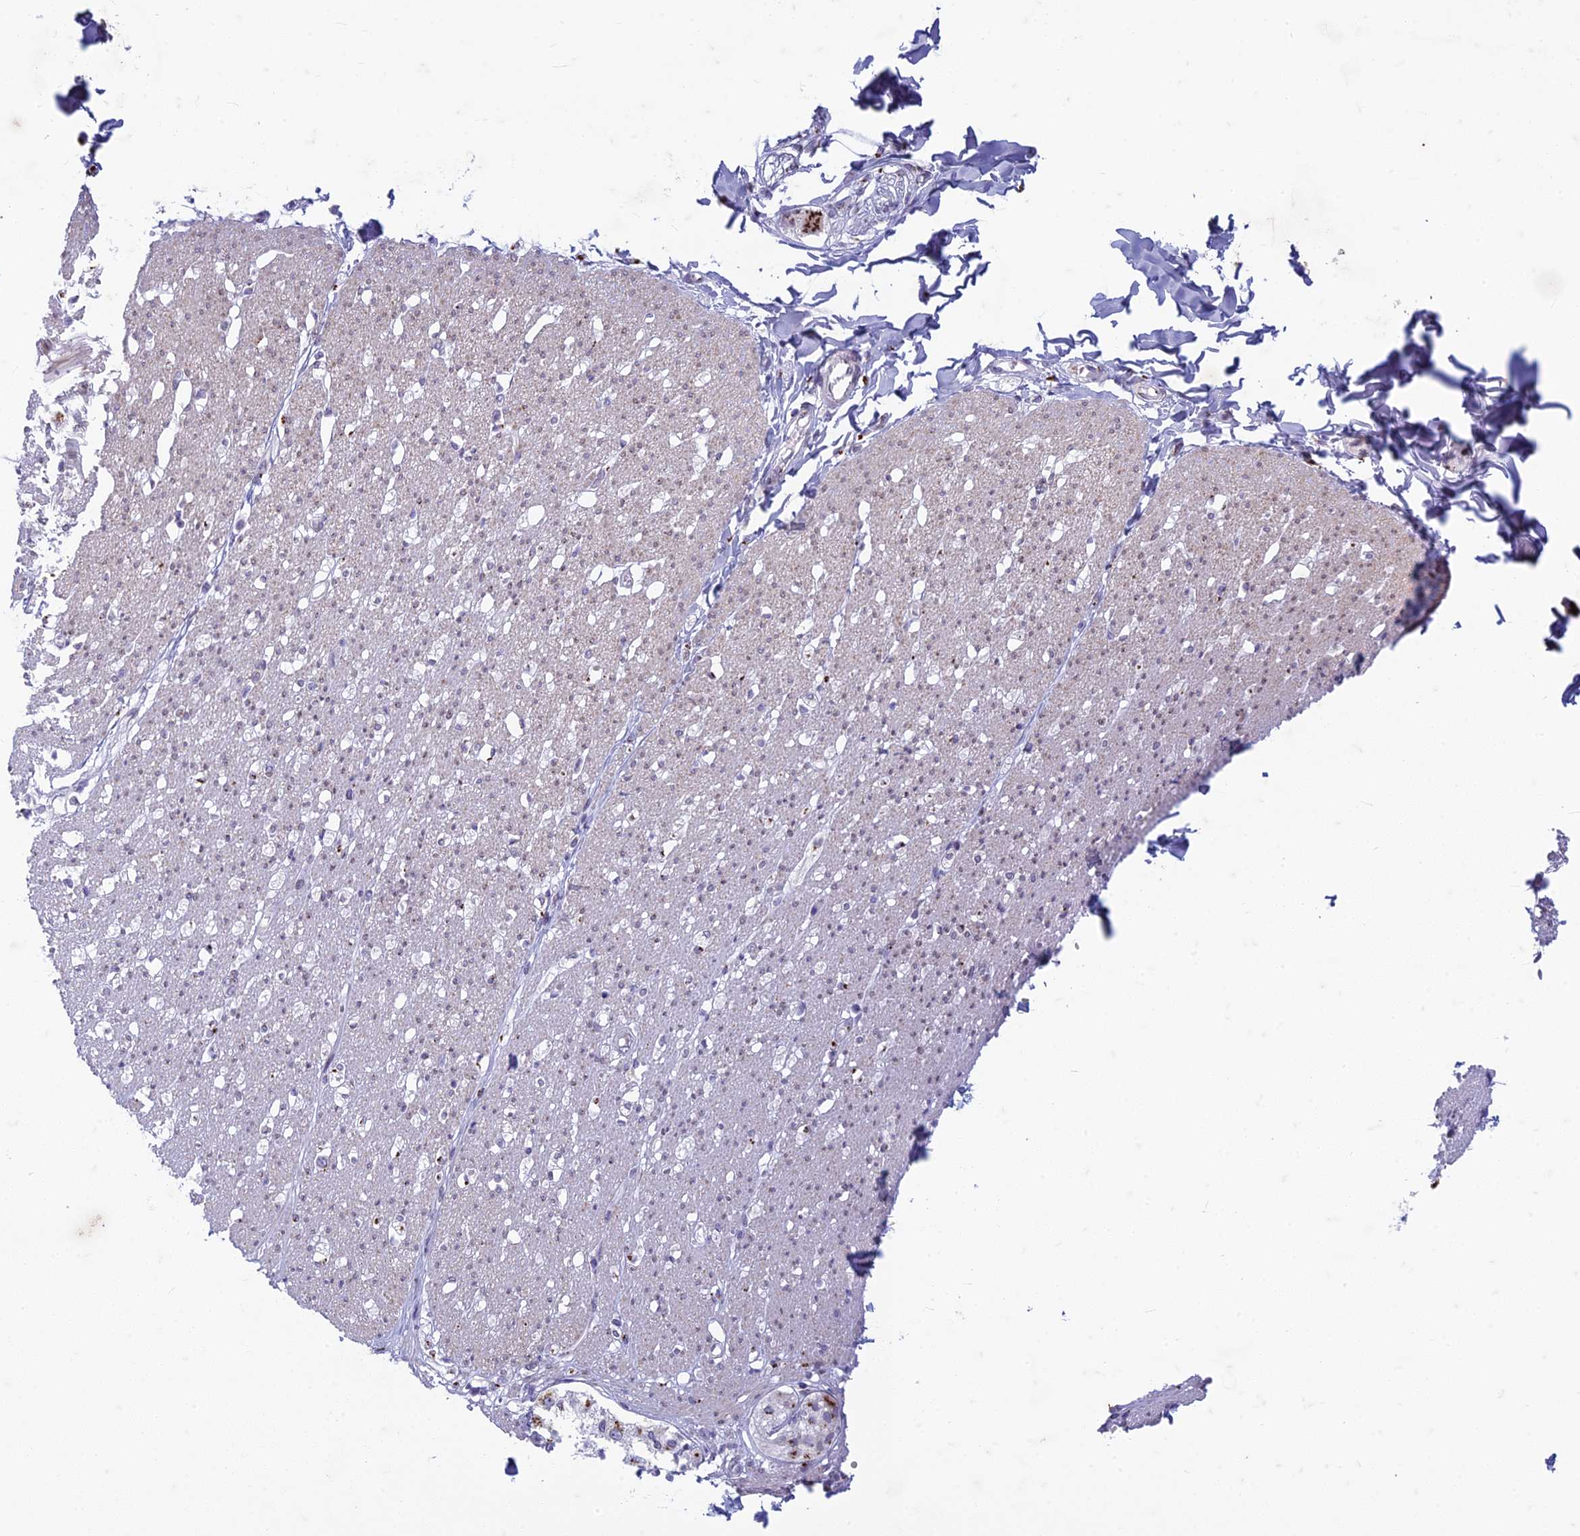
{"staining": {"intensity": "weak", "quantity": "25%-75%", "location": "cytoplasmic/membranous,nuclear"}, "tissue": "smooth muscle", "cell_type": "Smooth muscle cells", "image_type": "normal", "snomed": [{"axis": "morphology", "description": "Normal tissue, NOS"}, {"axis": "morphology", "description": "Adenocarcinoma, NOS"}, {"axis": "topography", "description": "Colon"}, {"axis": "topography", "description": "Peripheral nerve tissue"}], "caption": "Smooth muscle was stained to show a protein in brown. There is low levels of weak cytoplasmic/membranous,nuclear staining in about 25%-75% of smooth muscle cells.", "gene": "FAM3C", "patient": {"sex": "male", "age": 14}}